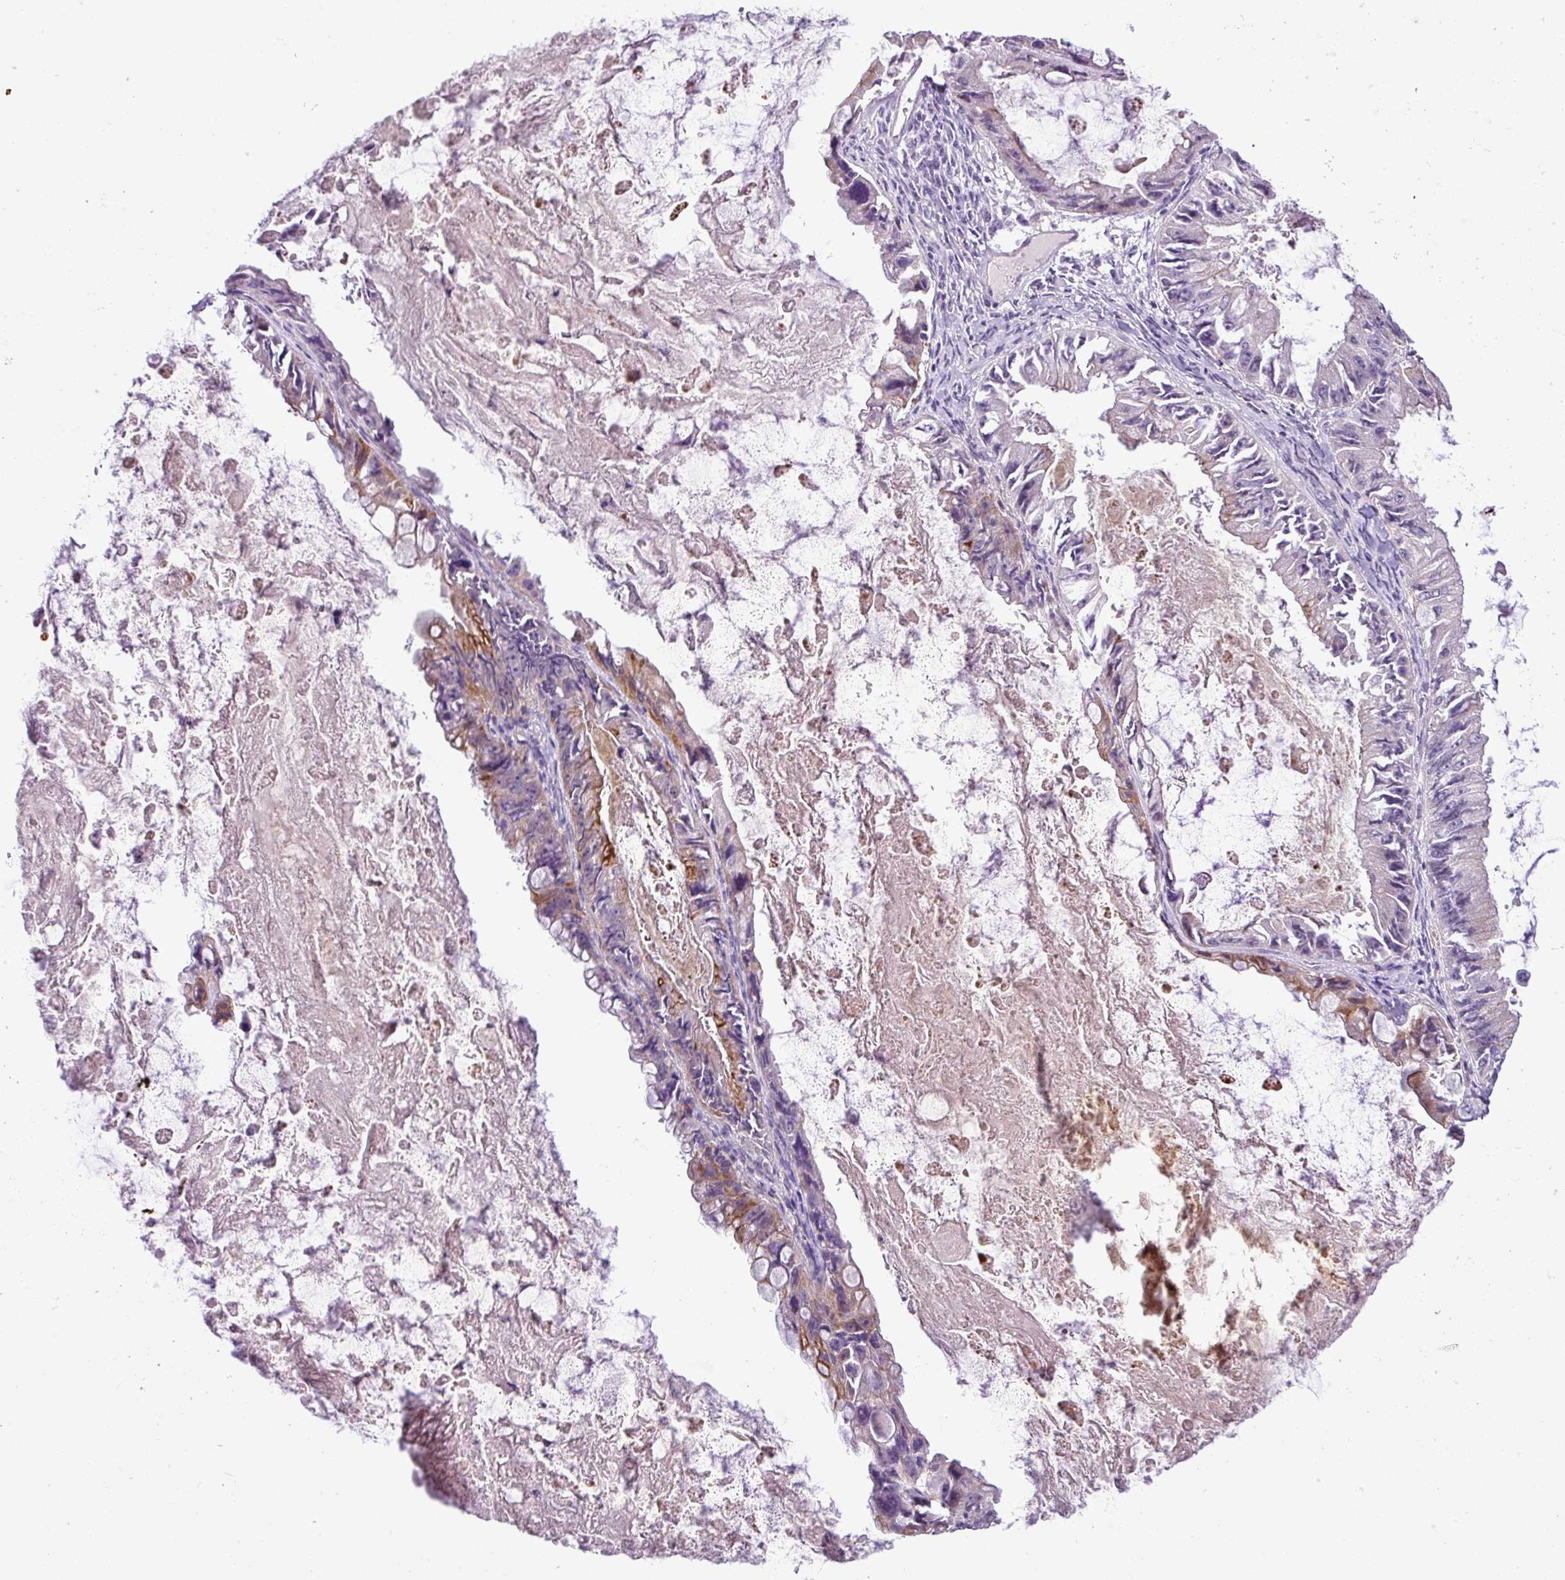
{"staining": {"intensity": "moderate", "quantity": "<25%", "location": "cytoplasmic/membranous"}, "tissue": "ovarian cancer", "cell_type": "Tumor cells", "image_type": "cancer", "snomed": [{"axis": "morphology", "description": "Cystadenocarcinoma, mucinous, NOS"}, {"axis": "topography", "description": "Ovary"}], "caption": "Immunohistochemistry (IHC) (DAB) staining of human mucinous cystadenocarcinoma (ovarian) shows moderate cytoplasmic/membranous protein positivity in approximately <25% of tumor cells.", "gene": "NBEAL2", "patient": {"sex": "female", "age": 61}}